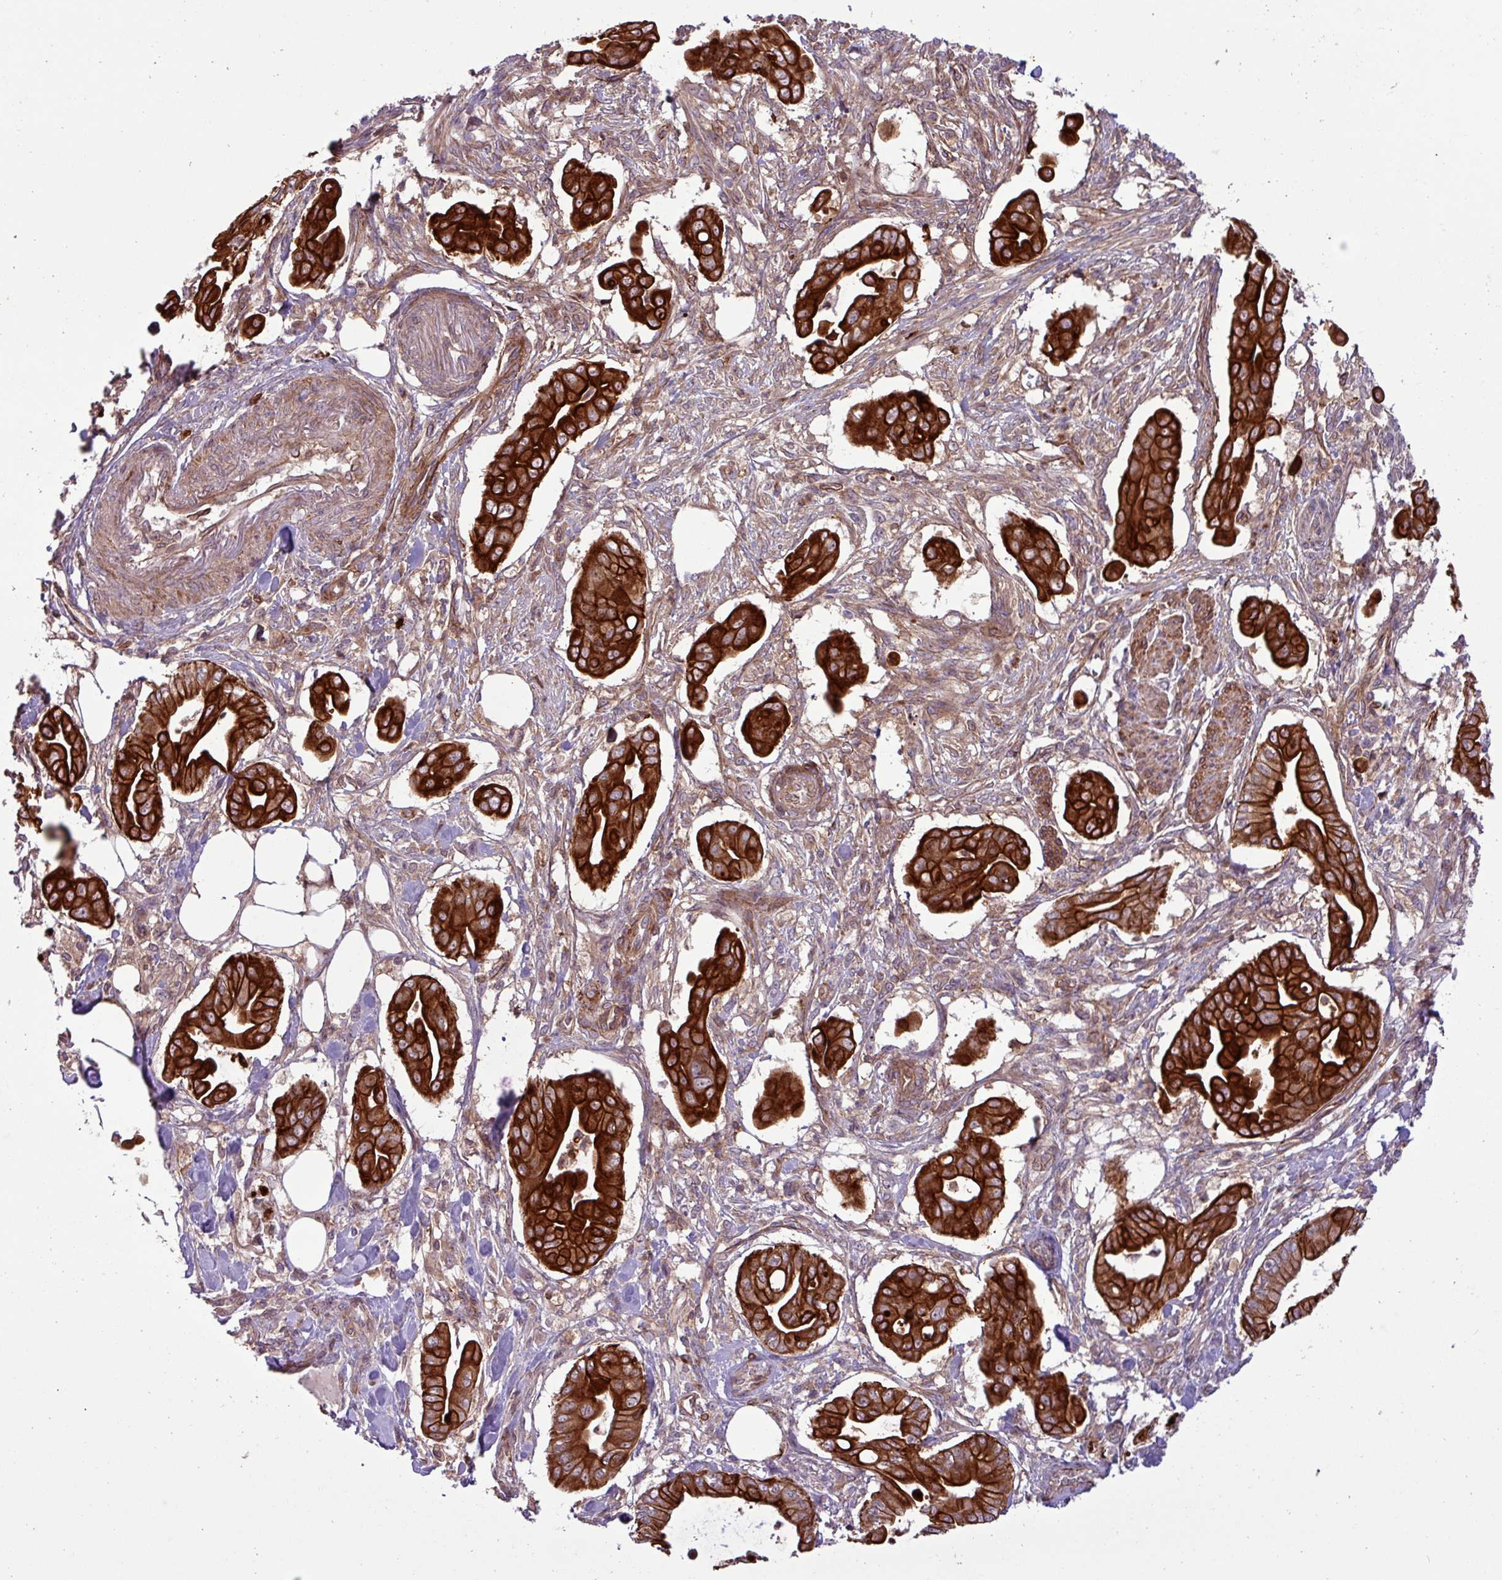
{"staining": {"intensity": "strong", "quantity": ">75%", "location": "cytoplasmic/membranous"}, "tissue": "pancreatic cancer", "cell_type": "Tumor cells", "image_type": "cancer", "snomed": [{"axis": "morphology", "description": "Adenocarcinoma, NOS"}, {"axis": "topography", "description": "Pancreas"}], "caption": "Pancreatic cancer stained for a protein demonstrates strong cytoplasmic/membranous positivity in tumor cells.", "gene": "CNTRL", "patient": {"sex": "male", "age": 71}}